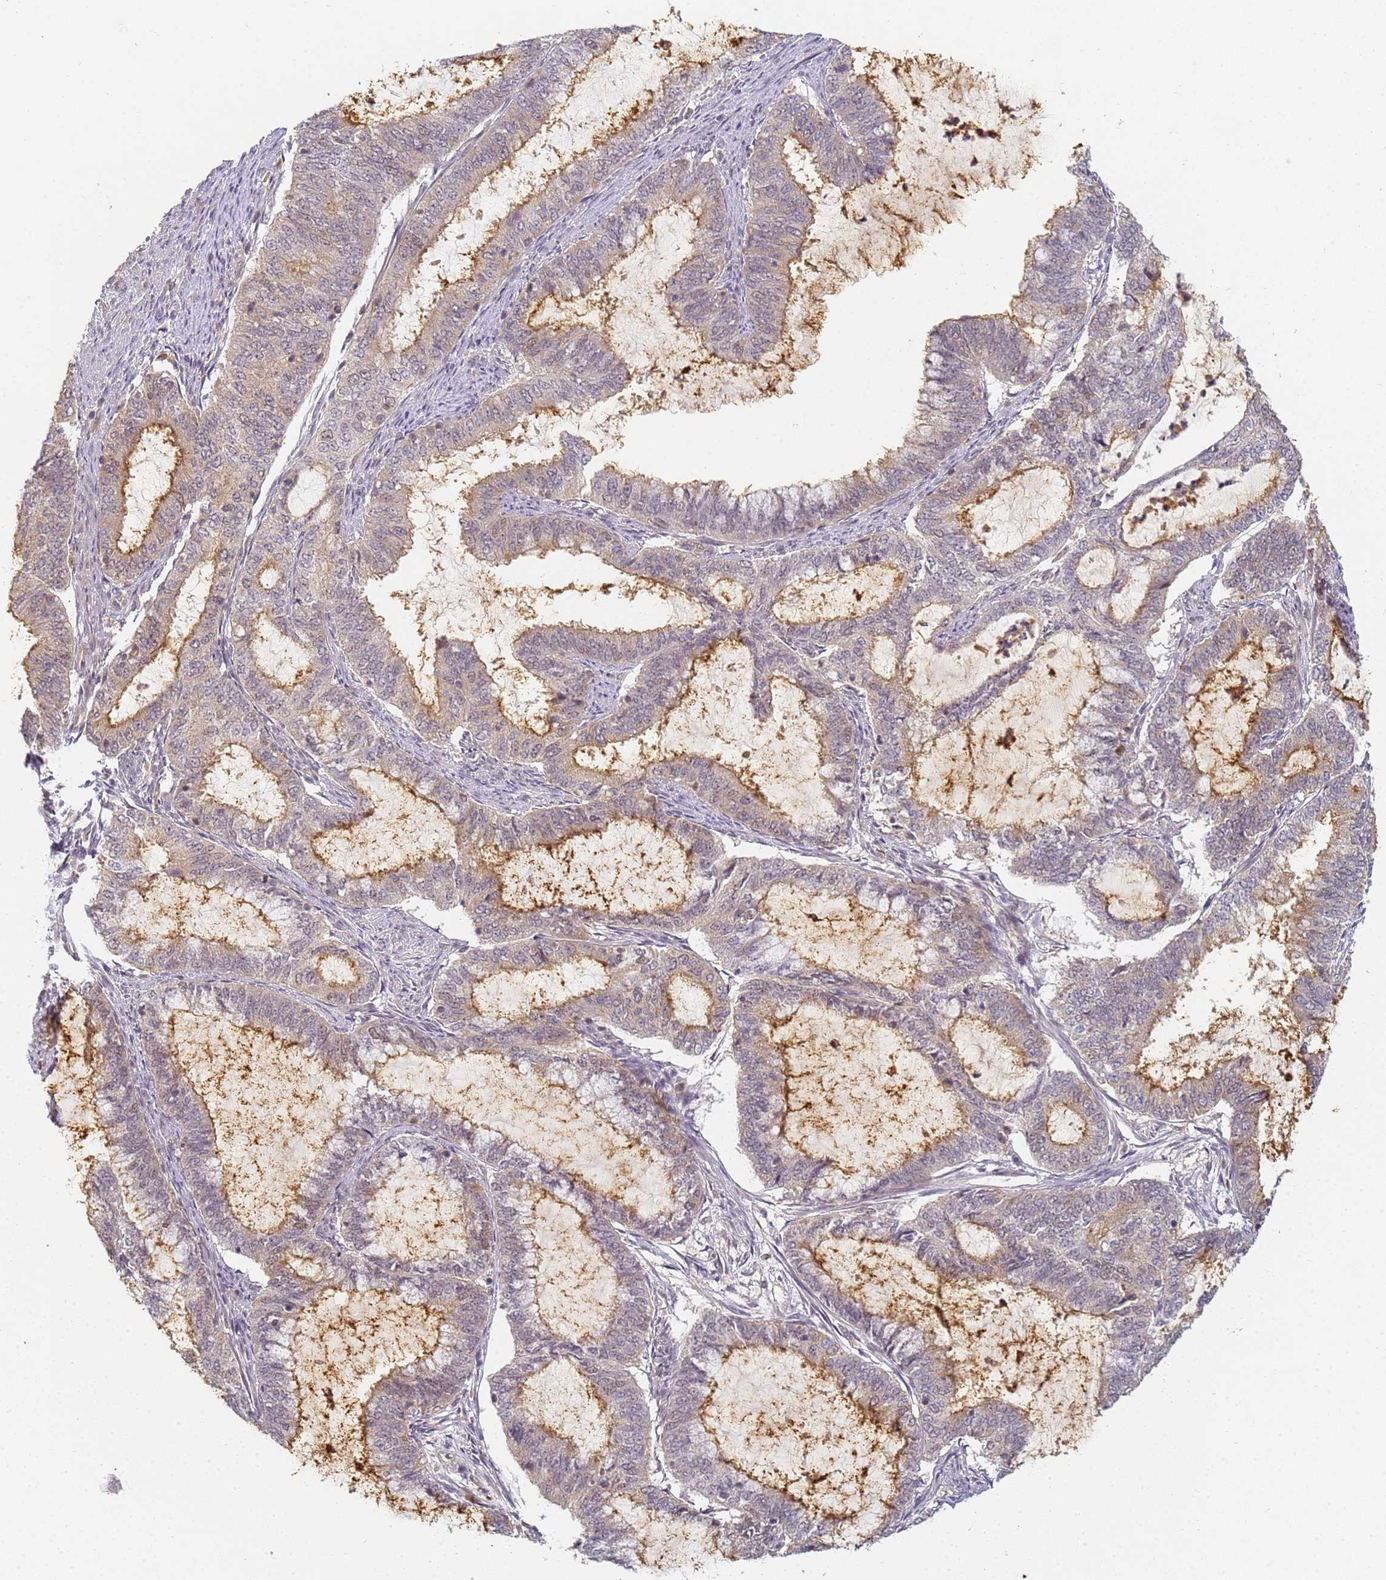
{"staining": {"intensity": "weak", "quantity": "25%-75%", "location": "cytoplasmic/membranous,nuclear"}, "tissue": "endometrial cancer", "cell_type": "Tumor cells", "image_type": "cancer", "snomed": [{"axis": "morphology", "description": "Adenocarcinoma, NOS"}, {"axis": "topography", "description": "Endometrium"}], "caption": "Protein staining displays weak cytoplasmic/membranous and nuclear expression in about 25%-75% of tumor cells in adenocarcinoma (endometrial).", "gene": "HMCES", "patient": {"sex": "female", "age": 51}}